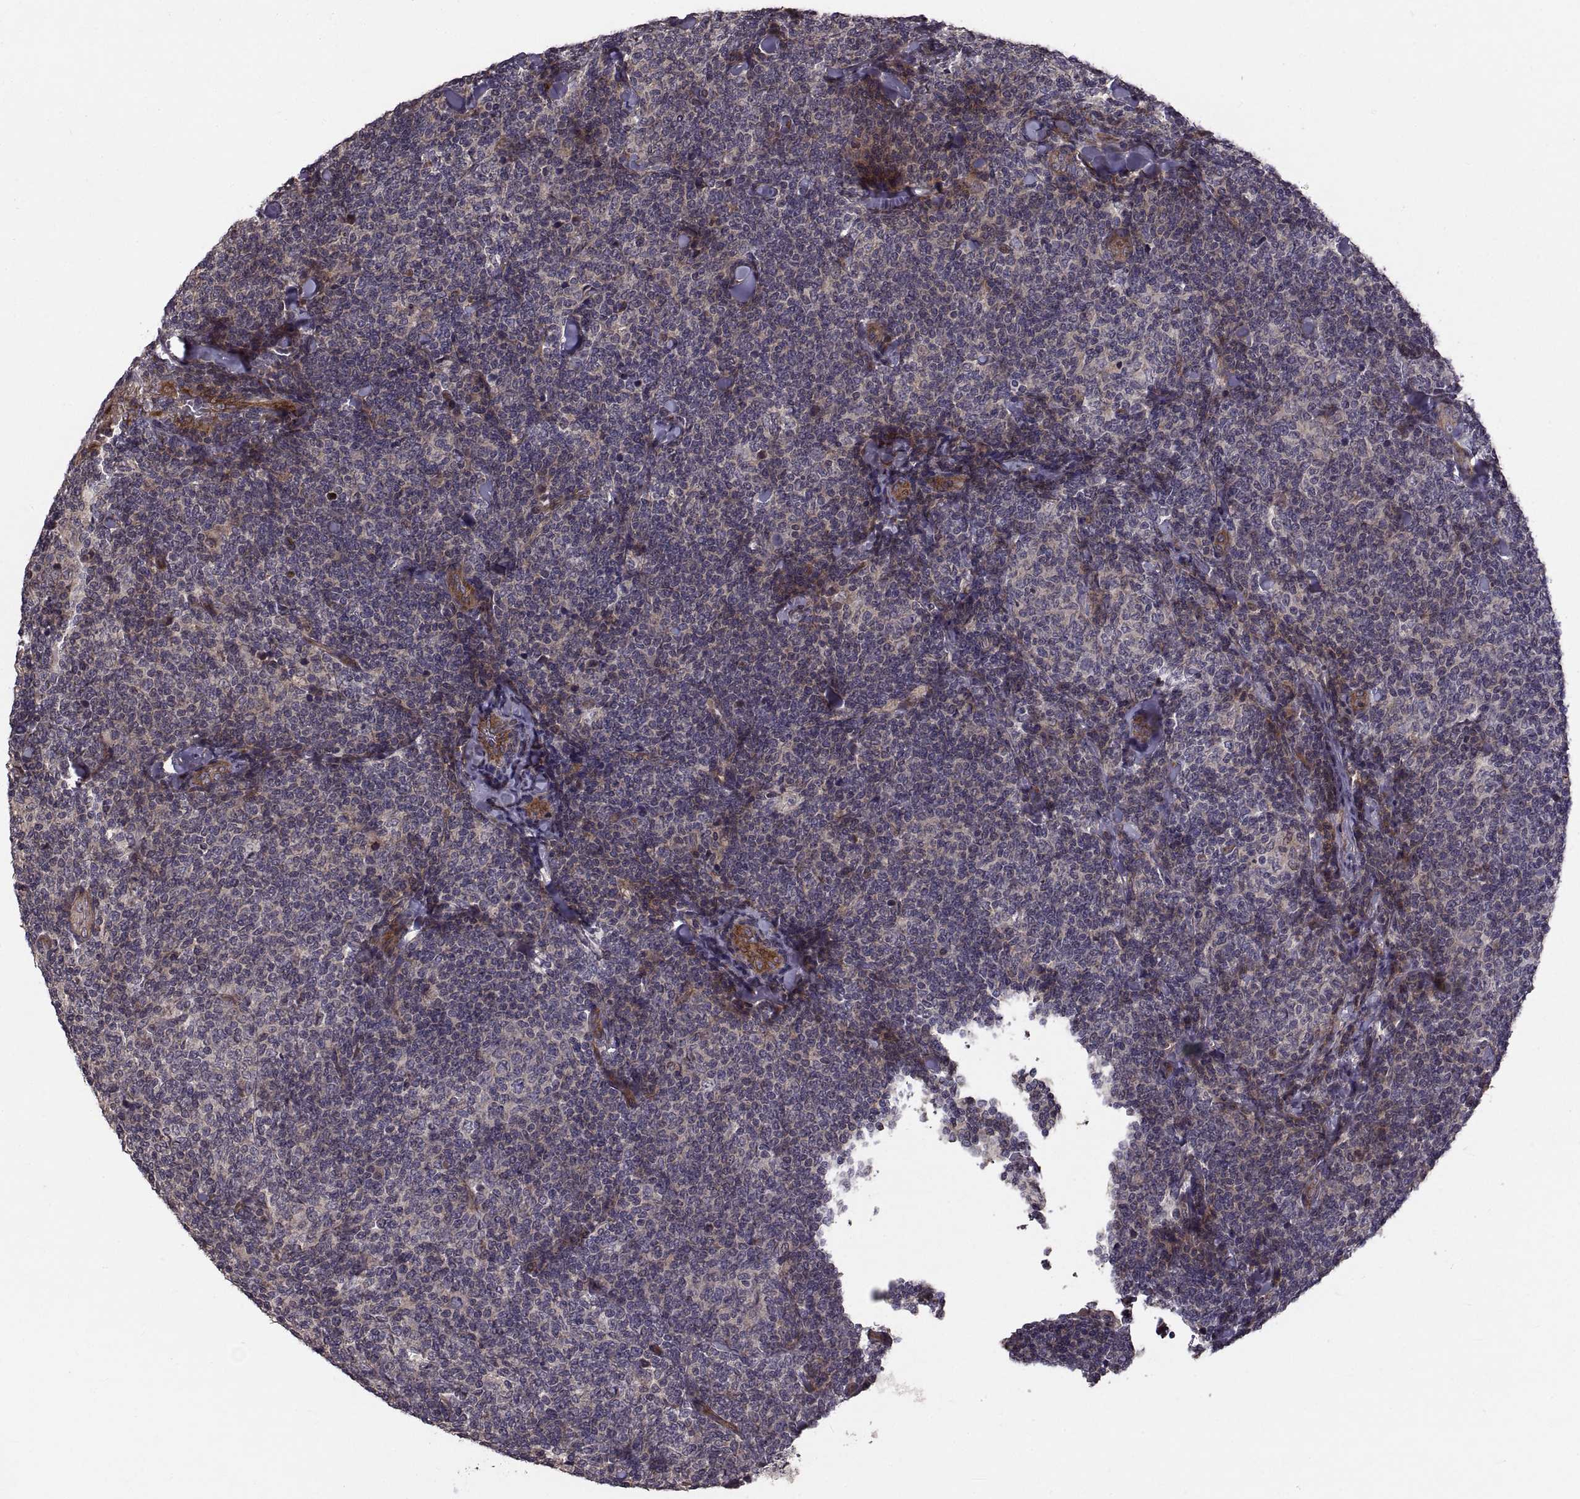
{"staining": {"intensity": "negative", "quantity": "none", "location": "none"}, "tissue": "lymphoma", "cell_type": "Tumor cells", "image_type": "cancer", "snomed": [{"axis": "morphology", "description": "Malignant lymphoma, non-Hodgkin's type, Low grade"}, {"axis": "topography", "description": "Lymph node"}], "caption": "Tumor cells show no significant staining in lymphoma.", "gene": "PMM2", "patient": {"sex": "female", "age": 56}}